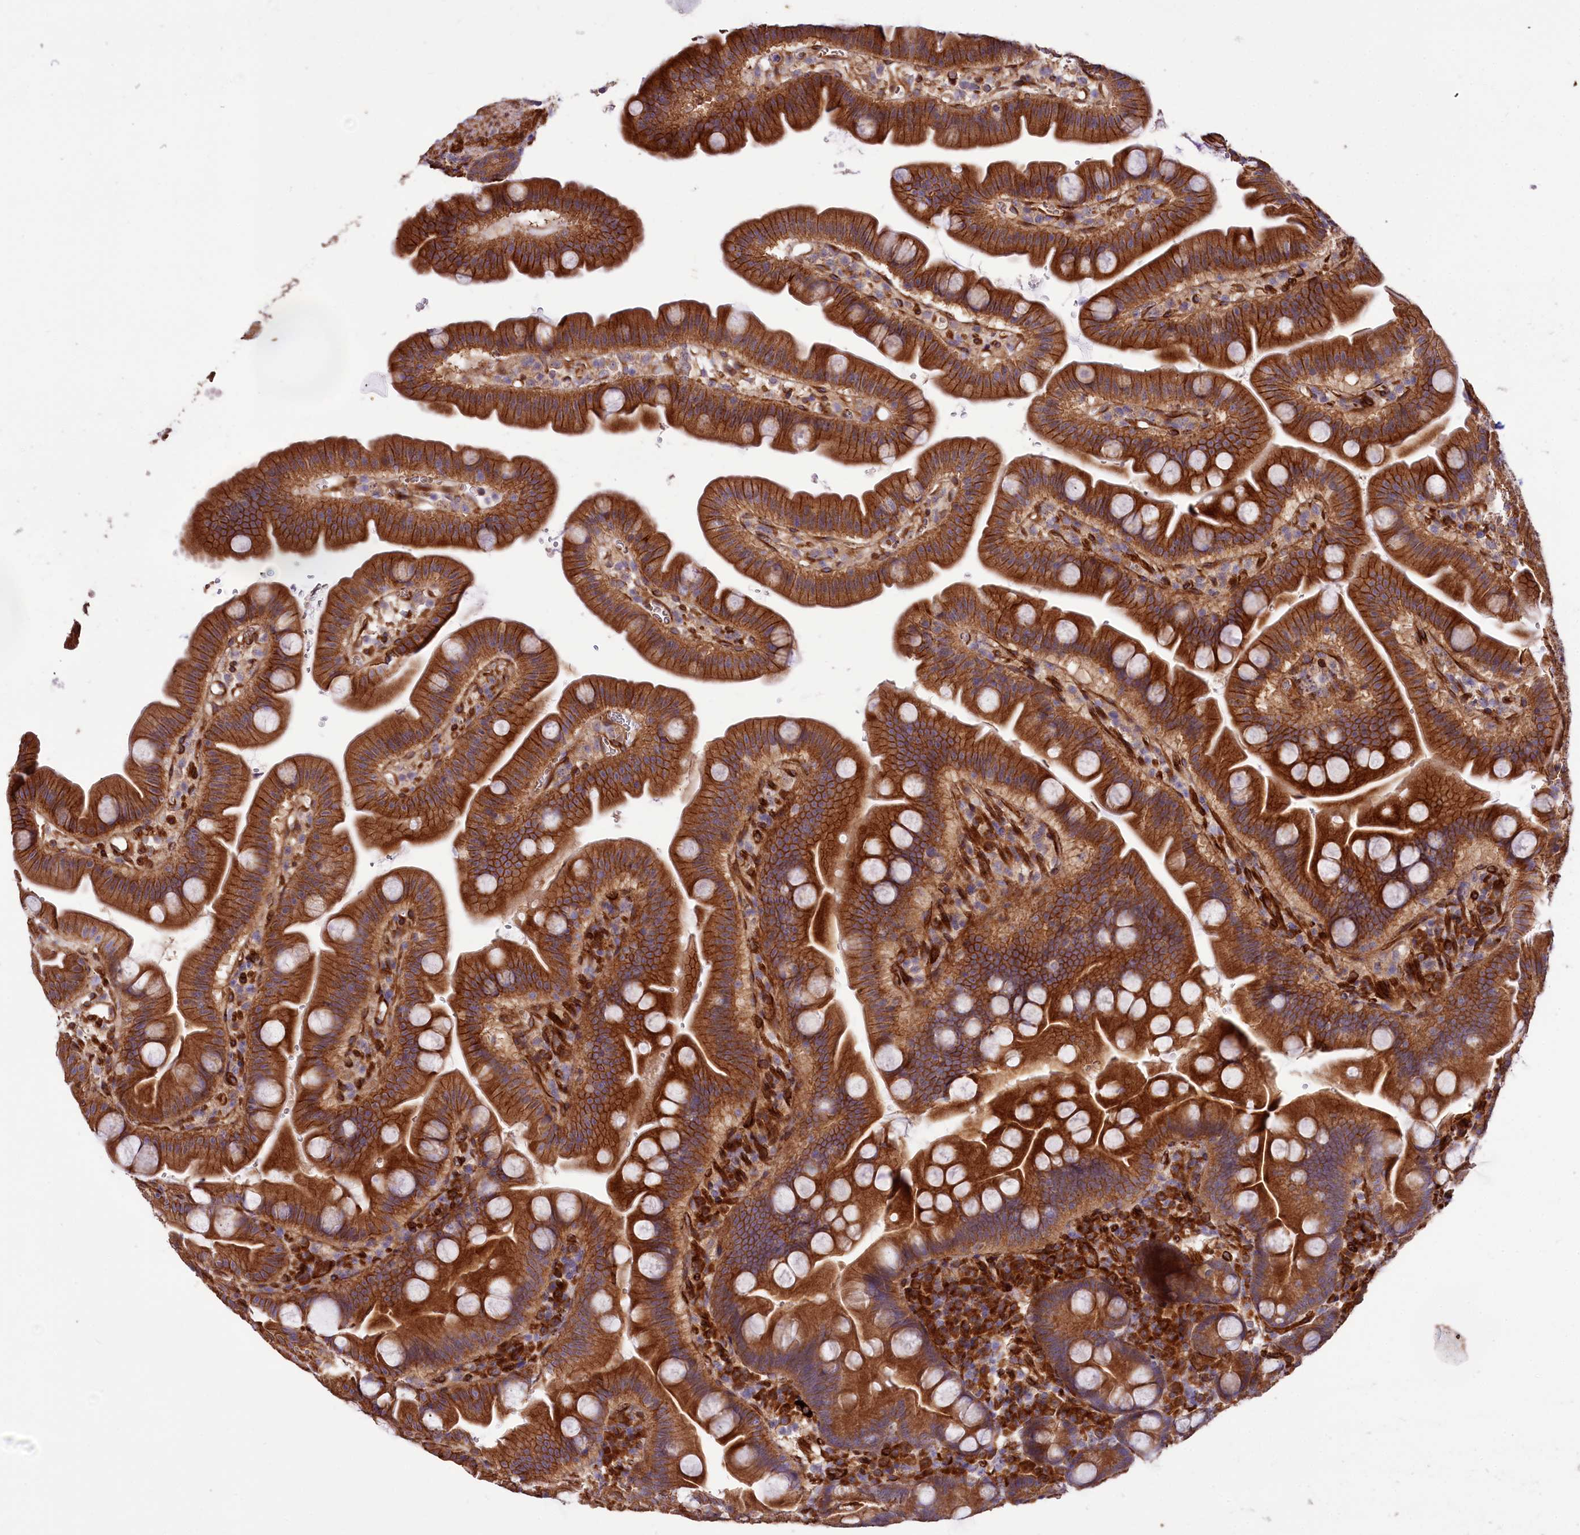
{"staining": {"intensity": "strong", "quantity": ">75%", "location": "cytoplasmic/membranous"}, "tissue": "small intestine", "cell_type": "Glandular cells", "image_type": "normal", "snomed": [{"axis": "morphology", "description": "Normal tissue, NOS"}, {"axis": "topography", "description": "Small intestine"}], "caption": "DAB (3,3'-diaminobenzidine) immunohistochemical staining of benign small intestine exhibits strong cytoplasmic/membranous protein expression in about >75% of glandular cells. (Stains: DAB in brown, nuclei in blue, Microscopy: brightfield microscopy at high magnification).", "gene": "SPATS2", "patient": {"sex": "female", "age": 68}}